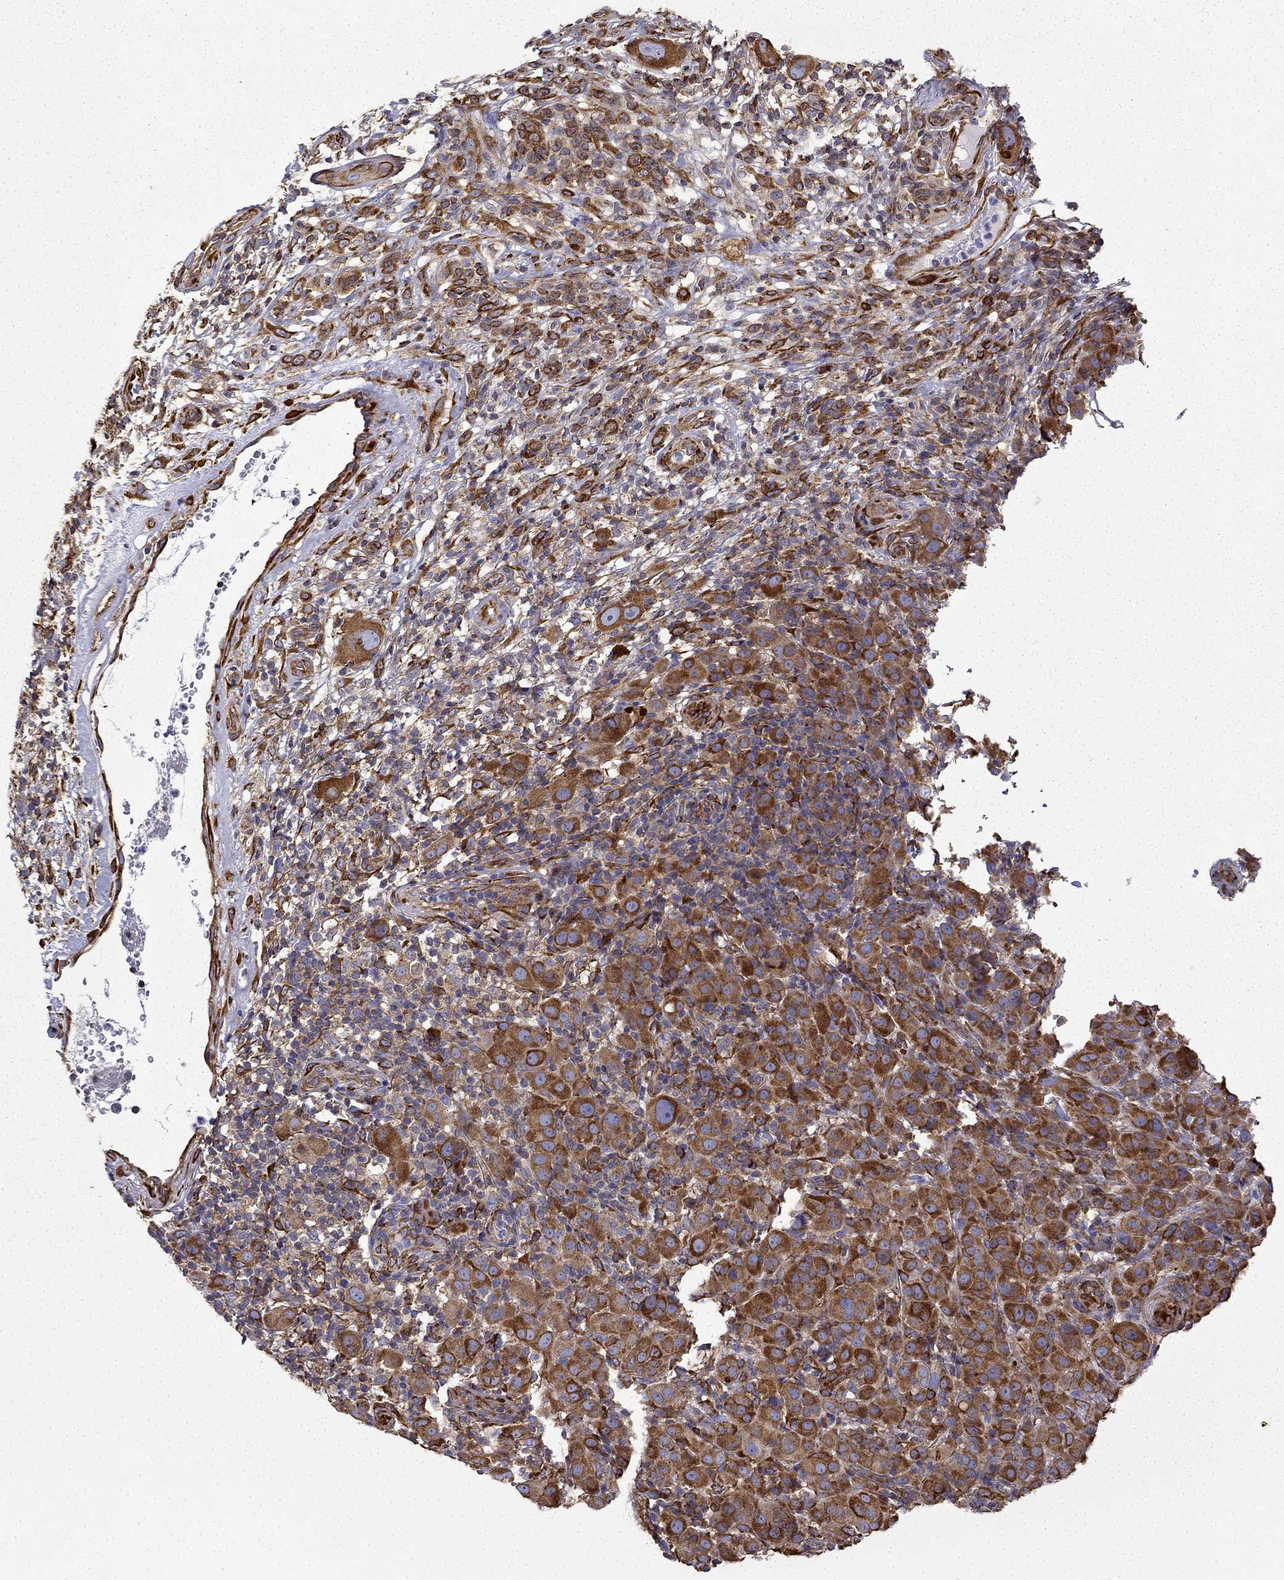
{"staining": {"intensity": "strong", "quantity": ">75%", "location": "cytoplasmic/membranous"}, "tissue": "melanoma", "cell_type": "Tumor cells", "image_type": "cancer", "snomed": [{"axis": "morphology", "description": "Malignant melanoma, NOS"}, {"axis": "topography", "description": "Skin"}], "caption": "A micrograph showing strong cytoplasmic/membranous expression in about >75% of tumor cells in melanoma, as visualized by brown immunohistochemical staining.", "gene": "MAP4", "patient": {"sex": "female", "age": 87}}